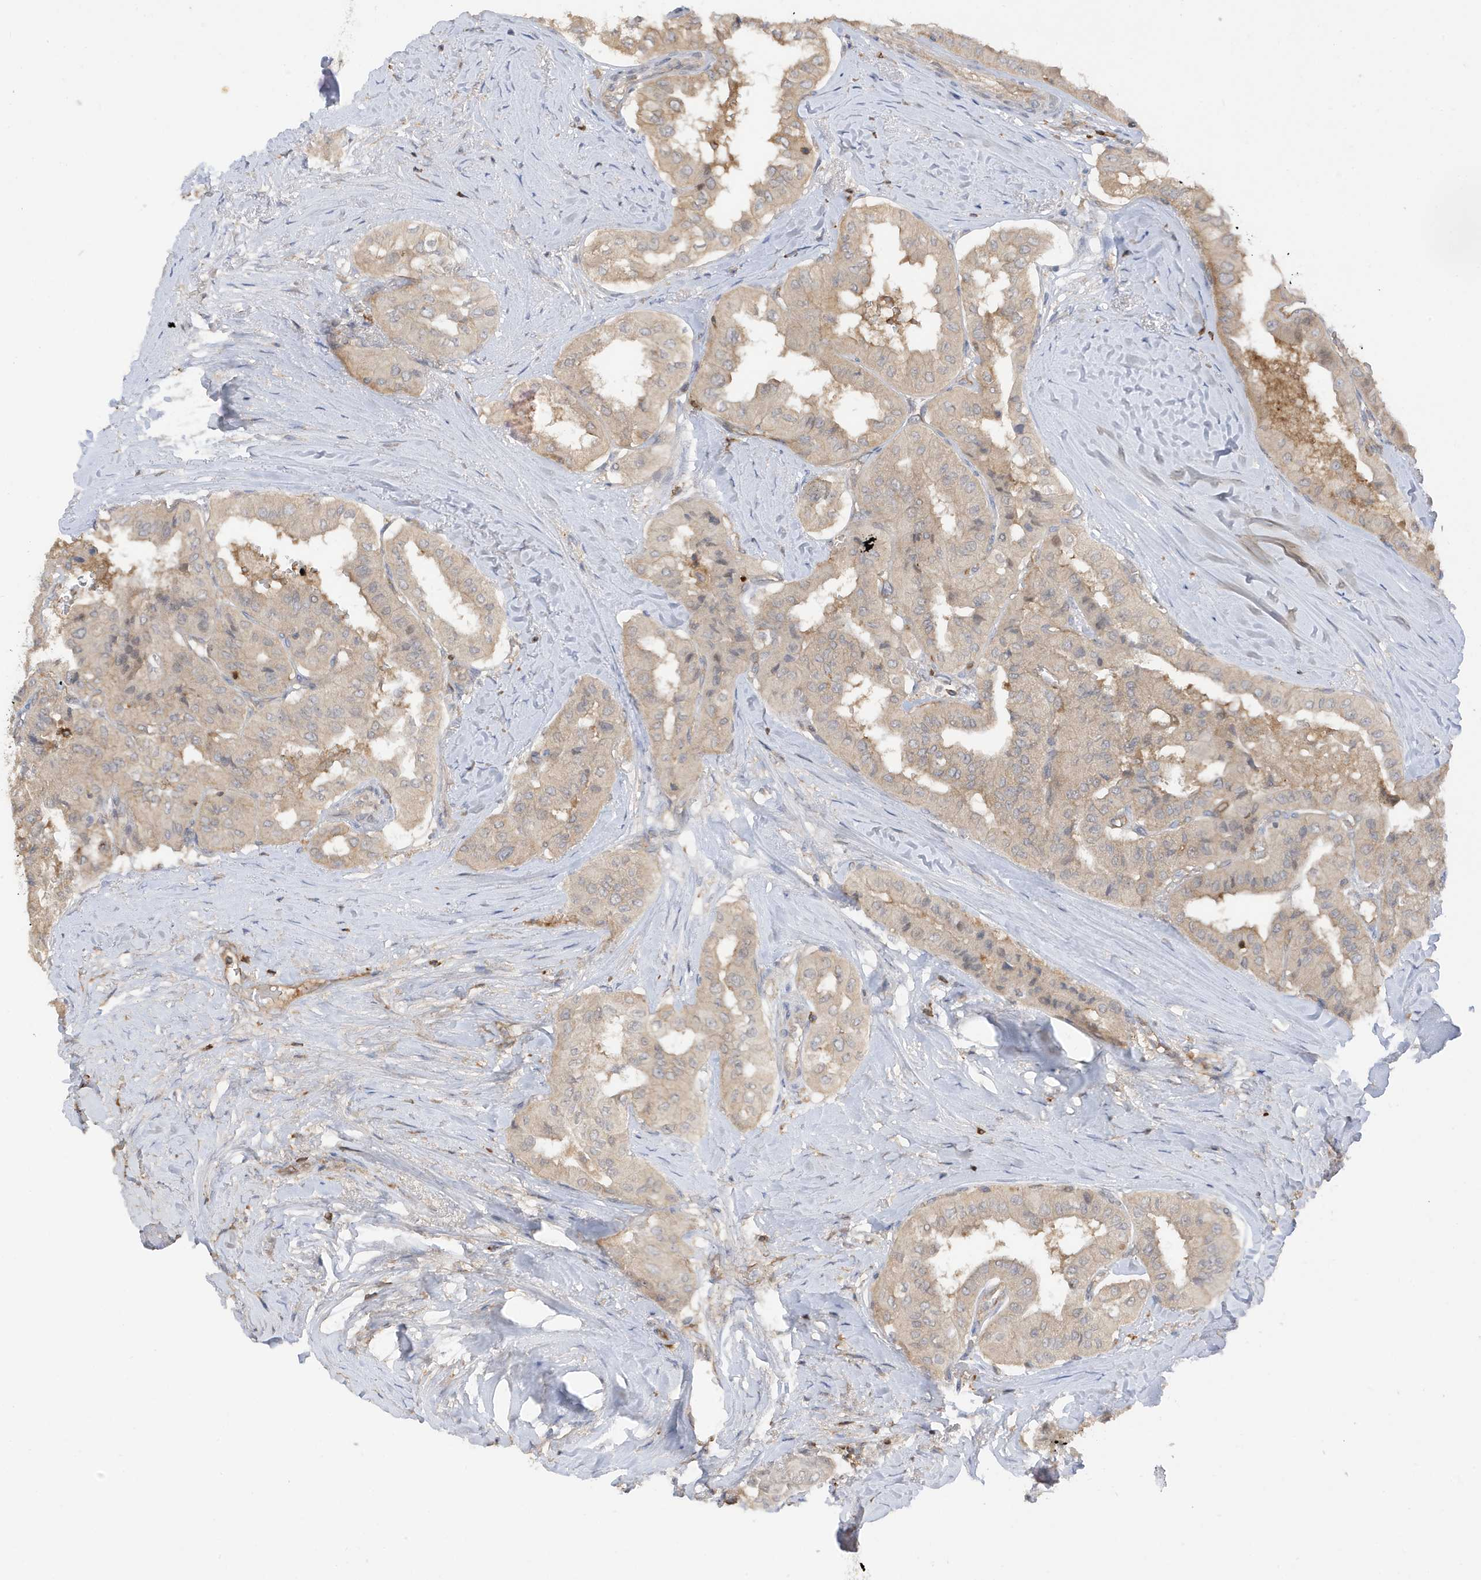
{"staining": {"intensity": "weak", "quantity": "<25%", "location": "cytoplasmic/membranous"}, "tissue": "thyroid cancer", "cell_type": "Tumor cells", "image_type": "cancer", "snomed": [{"axis": "morphology", "description": "Papillary adenocarcinoma, NOS"}, {"axis": "topography", "description": "Thyroid gland"}], "caption": "Immunohistochemistry (IHC) of papillary adenocarcinoma (thyroid) demonstrates no expression in tumor cells.", "gene": "PHACTR2", "patient": {"sex": "female", "age": 59}}